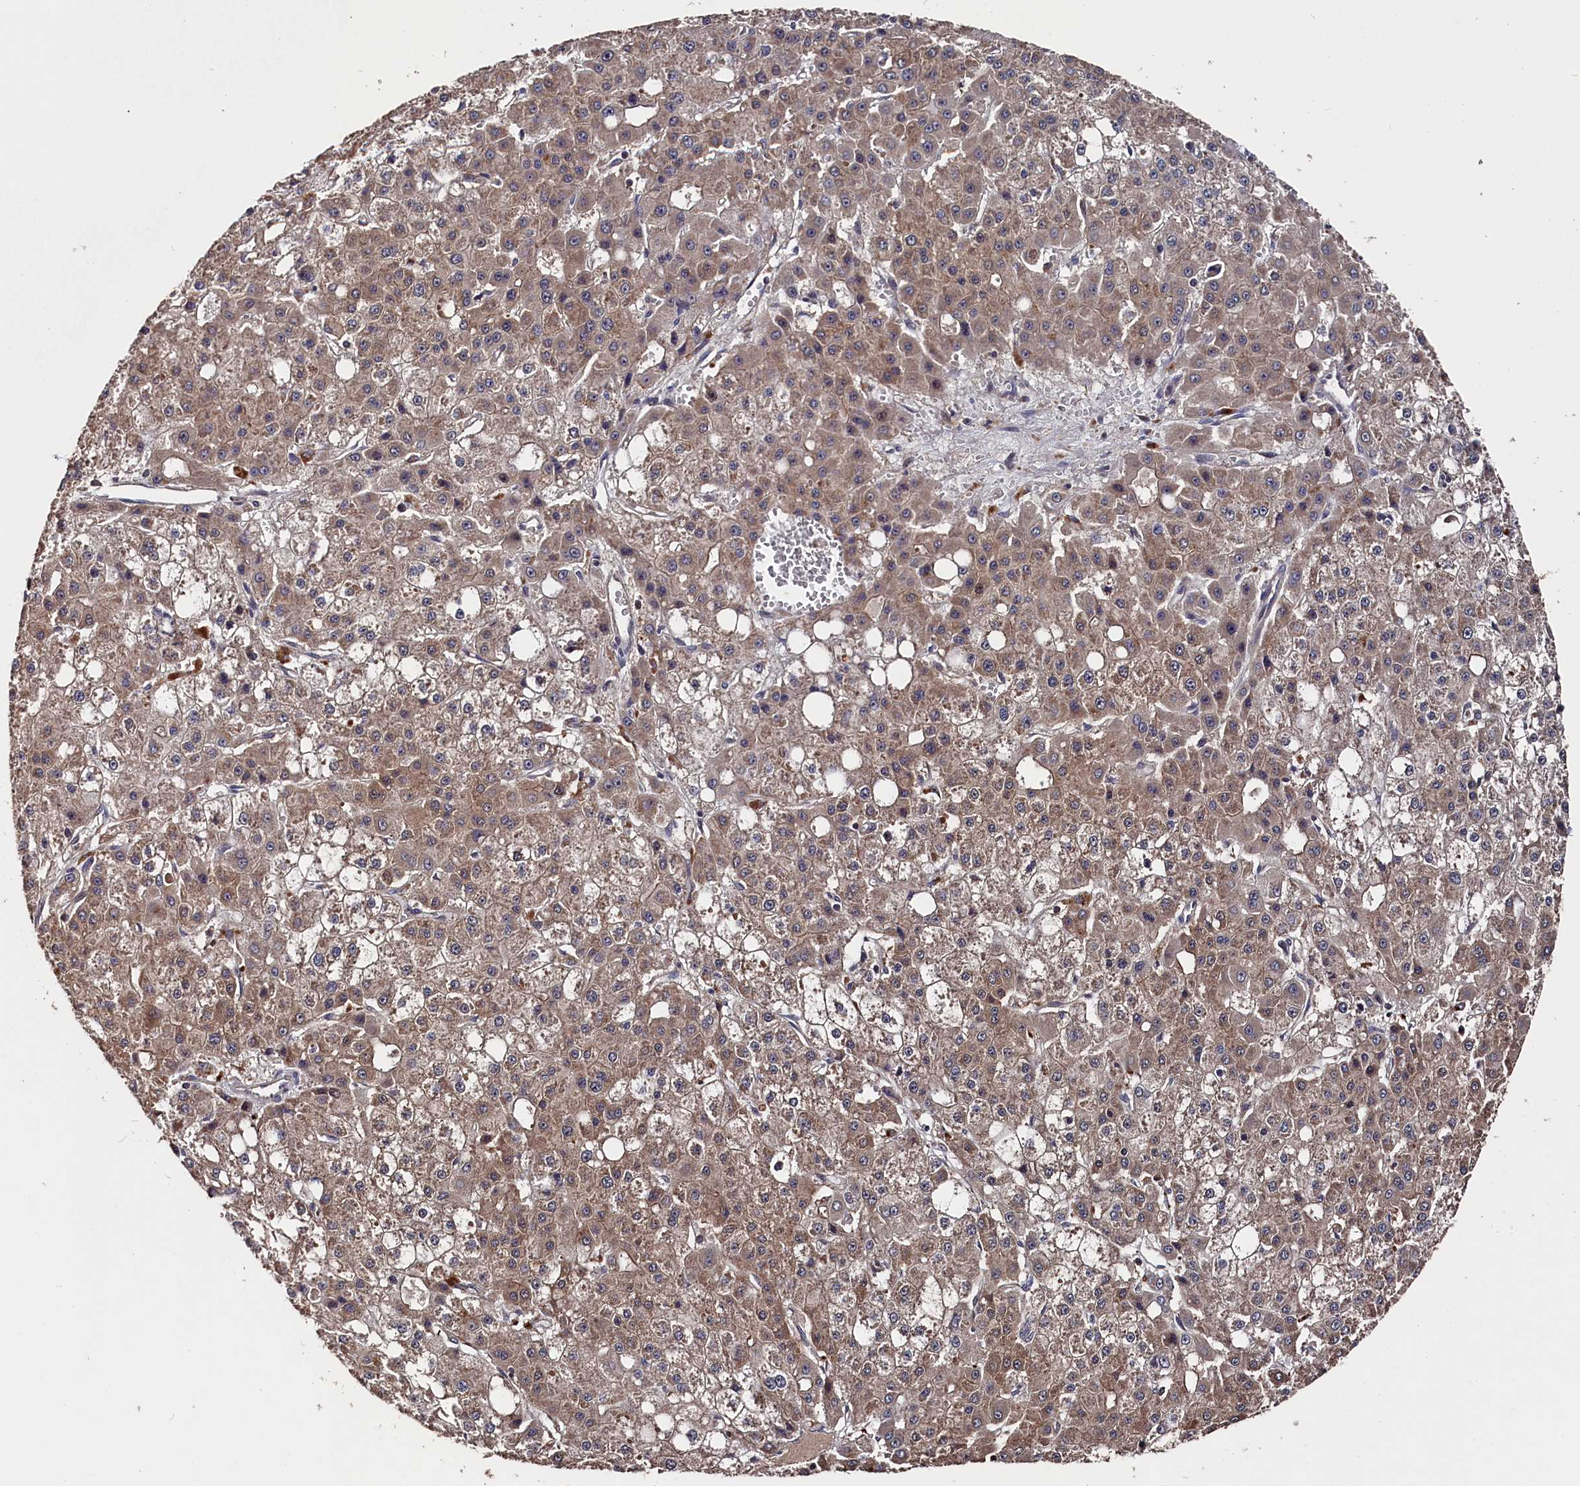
{"staining": {"intensity": "moderate", "quantity": ">75%", "location": "cytoplasmic/membranous,nuclear"}, "tissue": "liver cancer", "cell_type": "Tumor cells", "image_type": "cancer", "snomed": [{"axis": "morphology", "description": "Carcinoma, Hepatocellular, NOS"}, {"axis": "topography", "description": "Liver"}], "caption": "Tumor cells display moderate cytoplasmic/membranous and nuclear staining in approximately >75% of cells in liver hepatocellular carcinoma. (Brightfield microscopy of DAB IHC at high magnification).", "gene": "TMC5", "patient": {"sex": "male", "age": 47}}